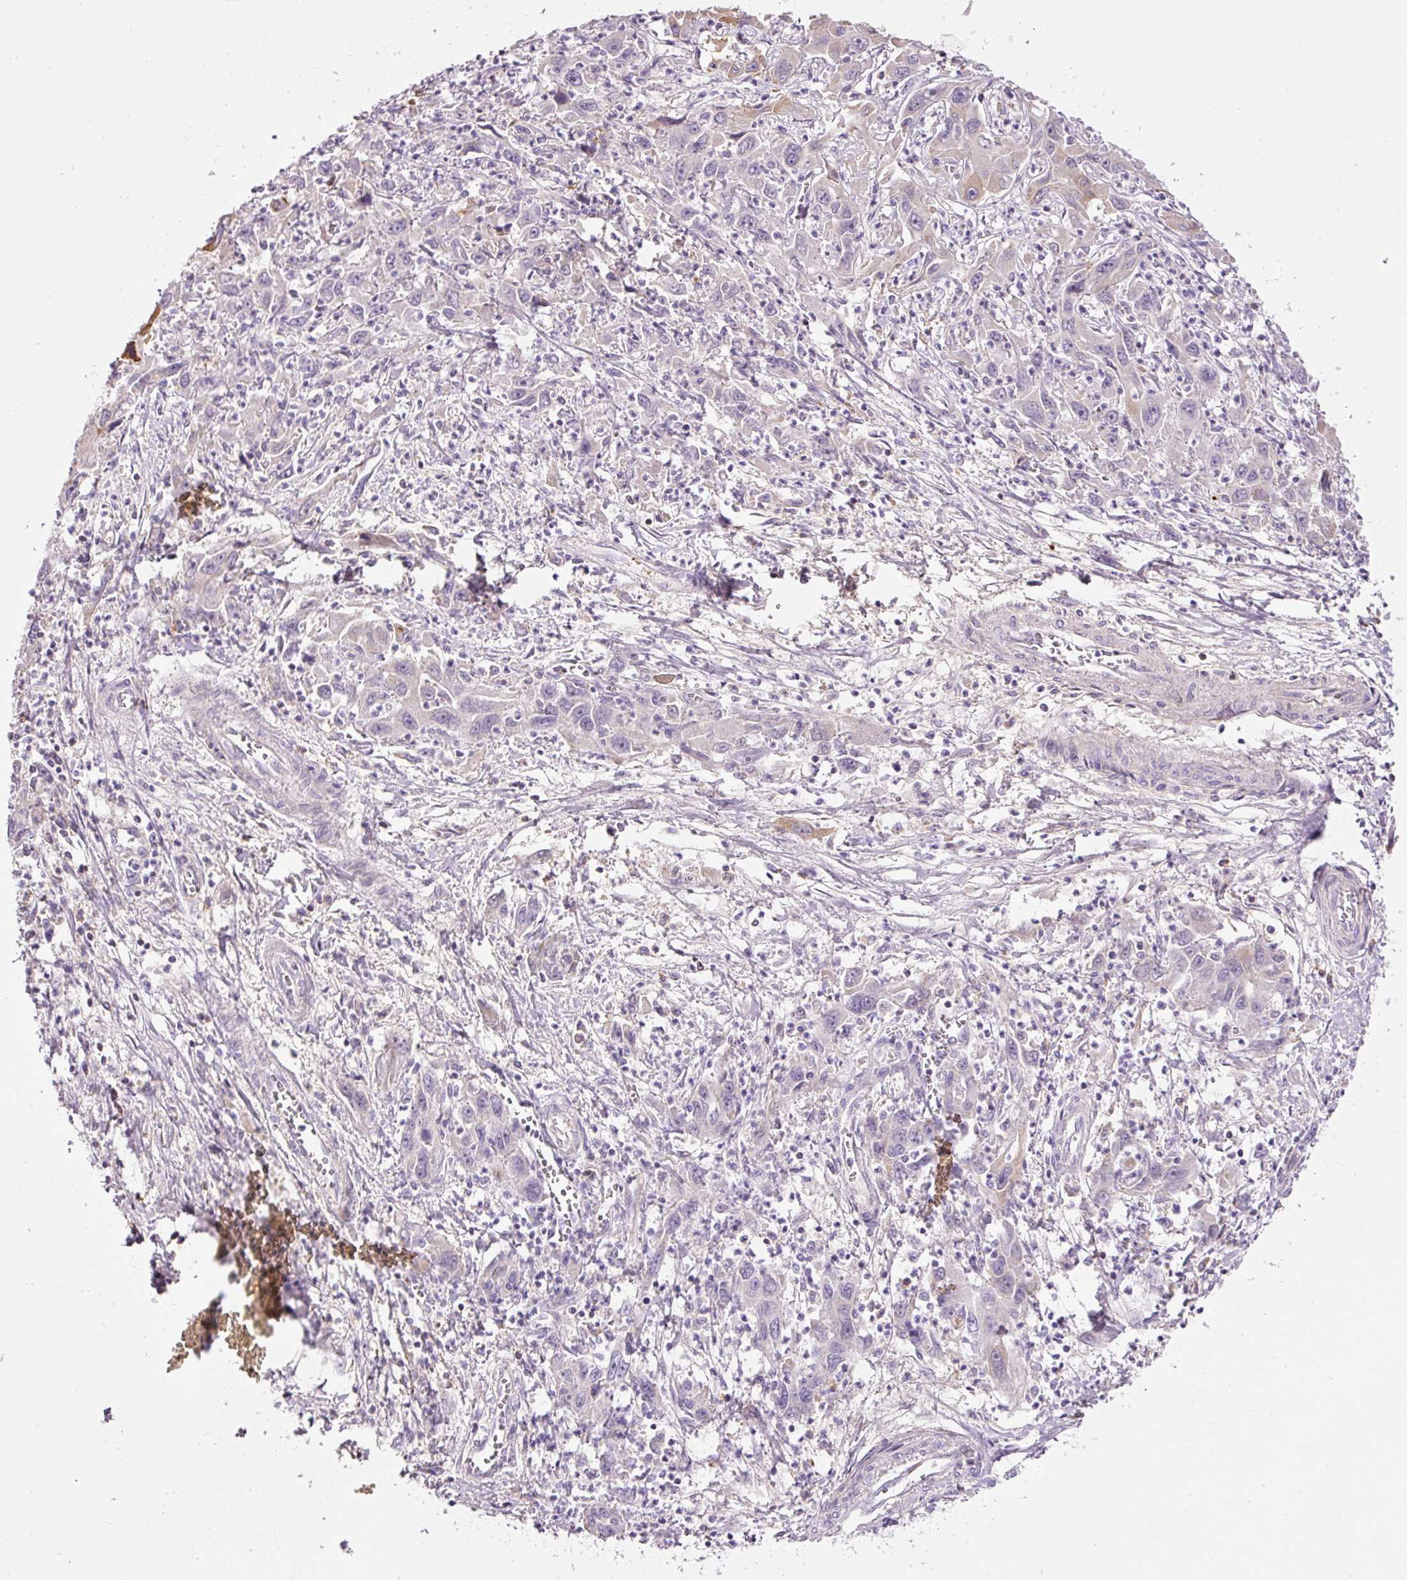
{"staining": {"intensity": "moderate", "quantity": "<25%", "location": "cytoplasmic/membranous"}, "tissue": "liver cancer", "cell_type": "Tumor cells", "image_type": "cancer", "snomed": [{"axis": "morphology", "description": "Carcinoma, Hepatocellular, NOS"}, {"axis": "topography", "description": "Liver"}], "caption": "Immunohistochemistry photomicrograph of human liver hepatocellular carcinoma stained for a protein (brown), which displays low levels of moderate cytoplasmic/membranous staining in about <25% of tumor cells.", "gene": "KPNA5", "patient": {"sex": "male", "age": 63}}